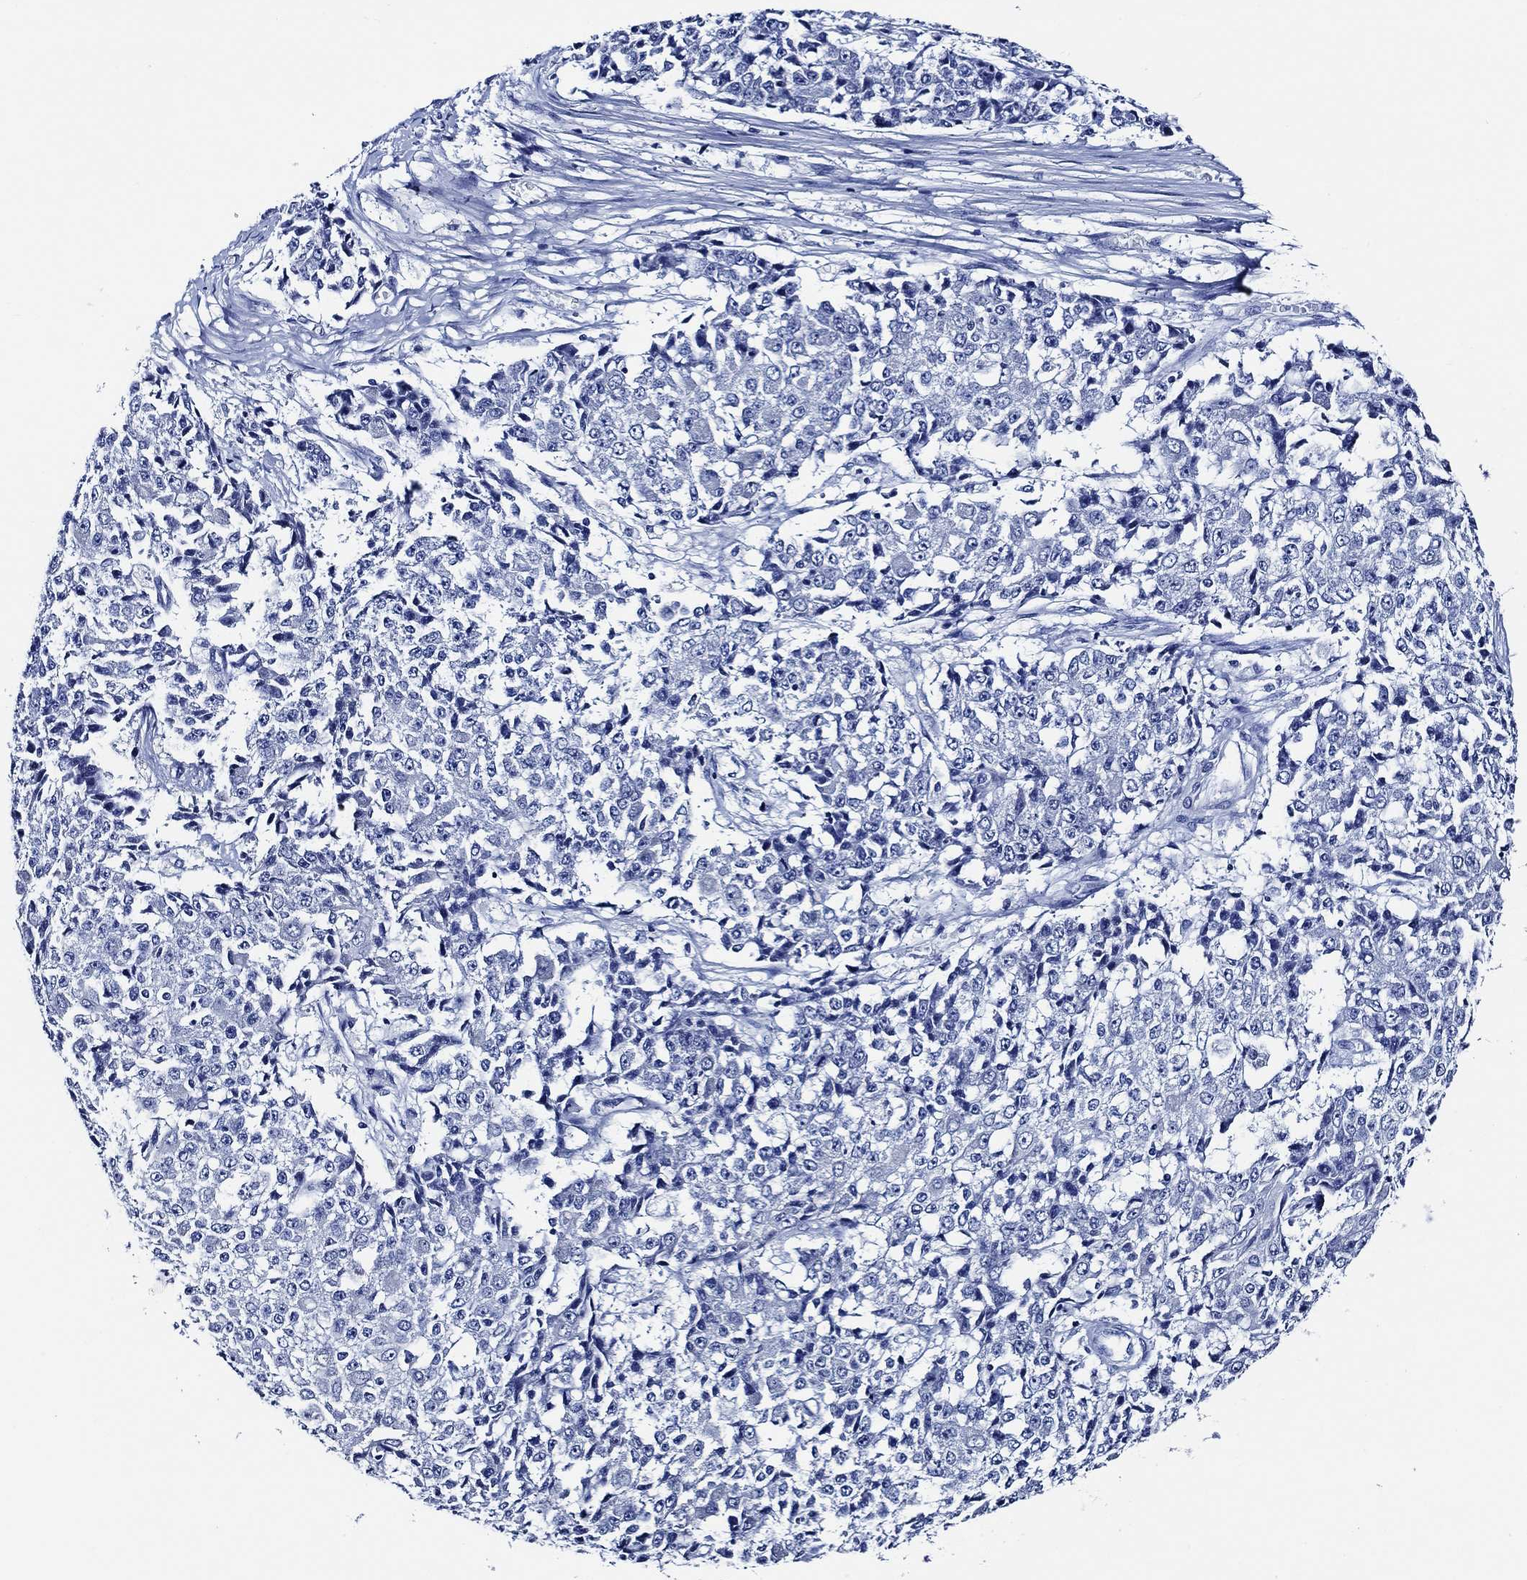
{"staining": {"intensity": "negative", "quantity": "none", "location": "none"}, "tissue": "ovarian cancer", "cell_type": "Tumor cells", "image_type": "cancer", "snomed": [{"axis": "morphology", "description": "Carcinoma, endometroid"}, {"axis": "topography", "description": "Ovary"}], "caption": "A histopathology image of ovarian endometroid carcinoma stained for a protein shows no brown staining in tumor cells. The staining was performed using DAB to visualize the protein expression in brown, while the nuclei were stained in blue with hematoxylin (Magnification: 20x).", "gene": "WDR62", "patient": {"sex": "female", "age": 42}}